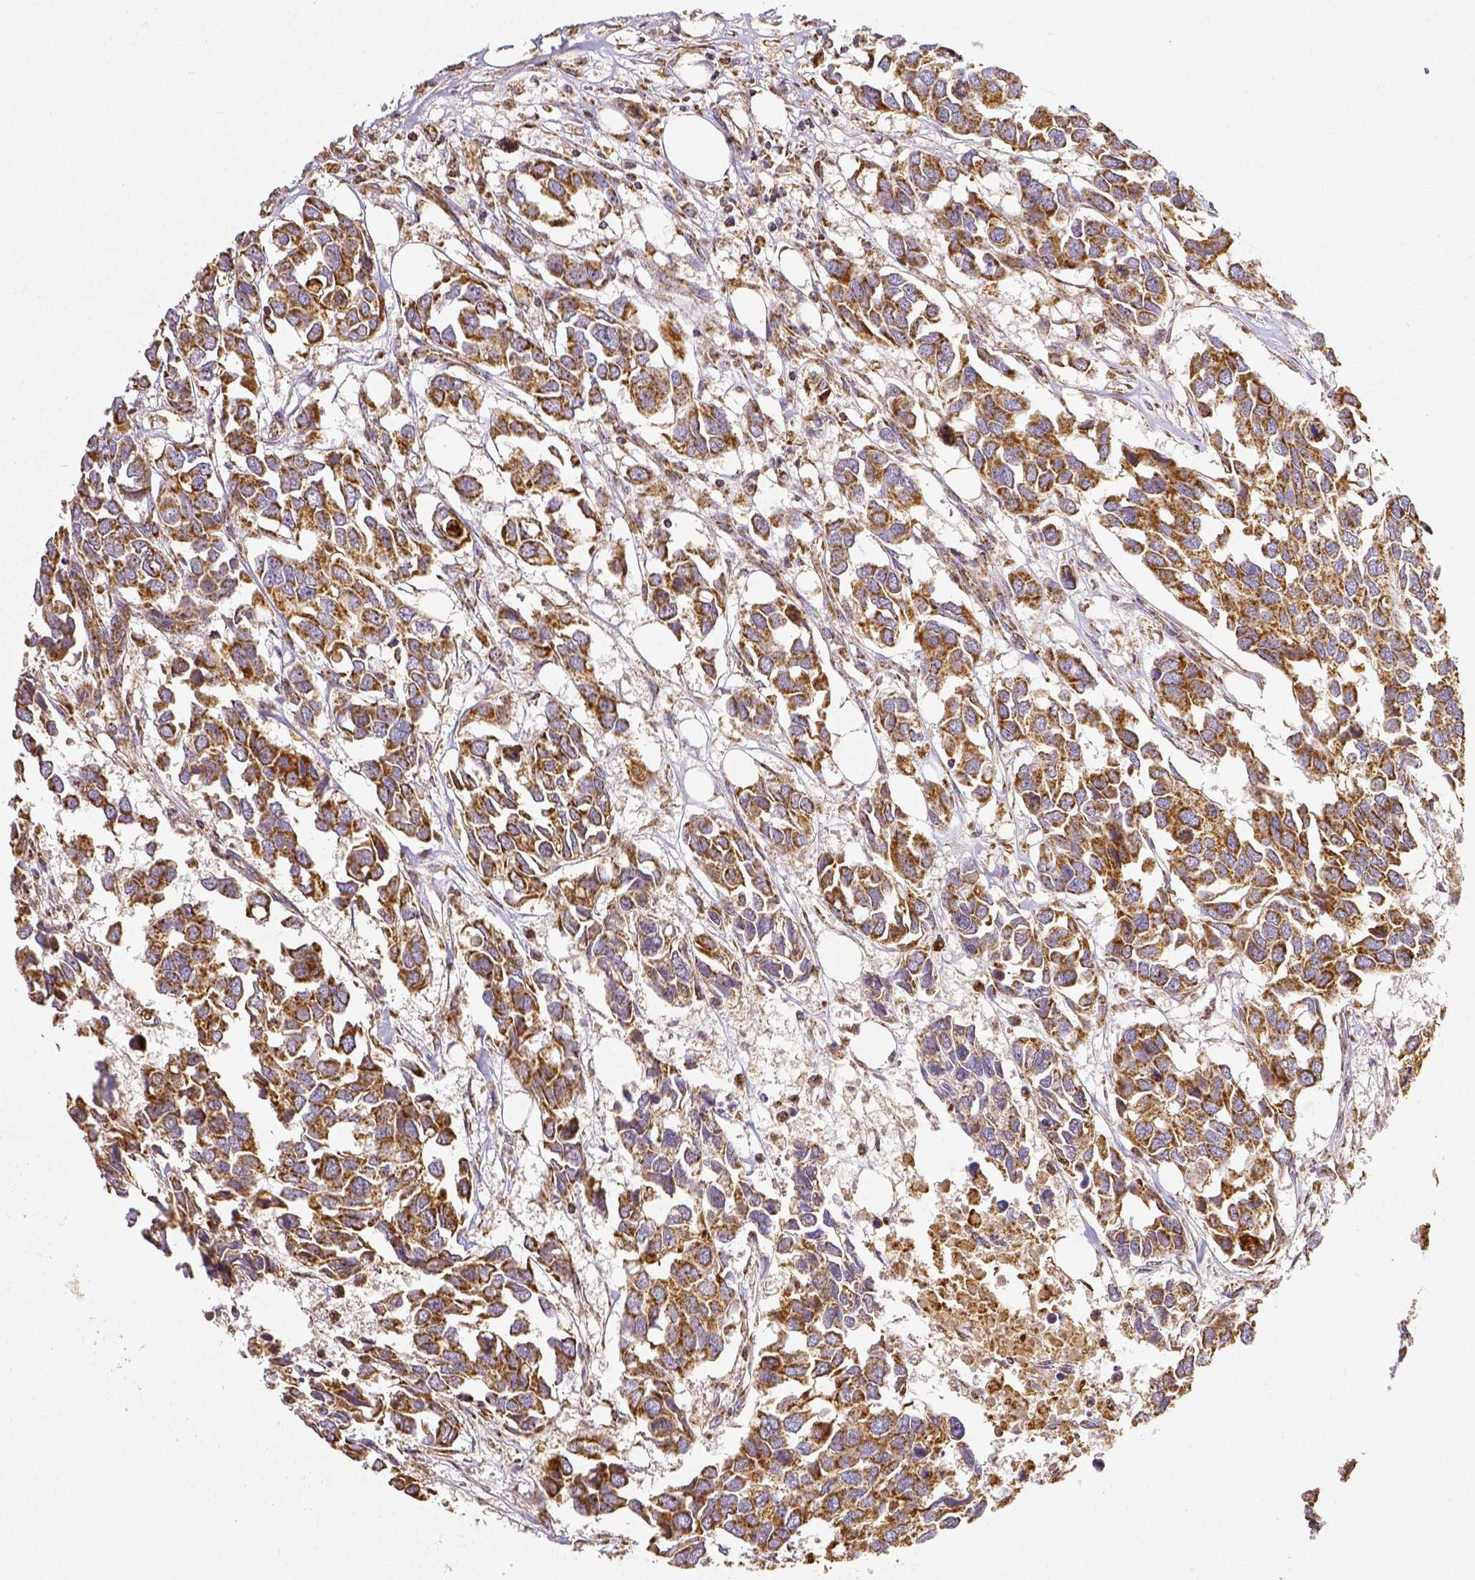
{"staining": {"intensity": "moderate", "quantity": ">75%", "location": "cytoplasmic/membranous"}, "tissue": "breast cancer", "cell_type": "Tumor cells", "image_type": "cancer", "snomed": [{"axis": "morphology", "description": "Duct carcinoma"}, {"axis": "topography", "description": "Breast"}], "caption": "This micrograph demonstrates immunohistochemistry (IHC) staining of human infiltrating ductal carcinoma (breast), with medium moderate cytoplasmic/membranous positivity in about >75% of tumor cells.", "gene": "SDHB", "patient": {"sex": "female", "age": 83}}